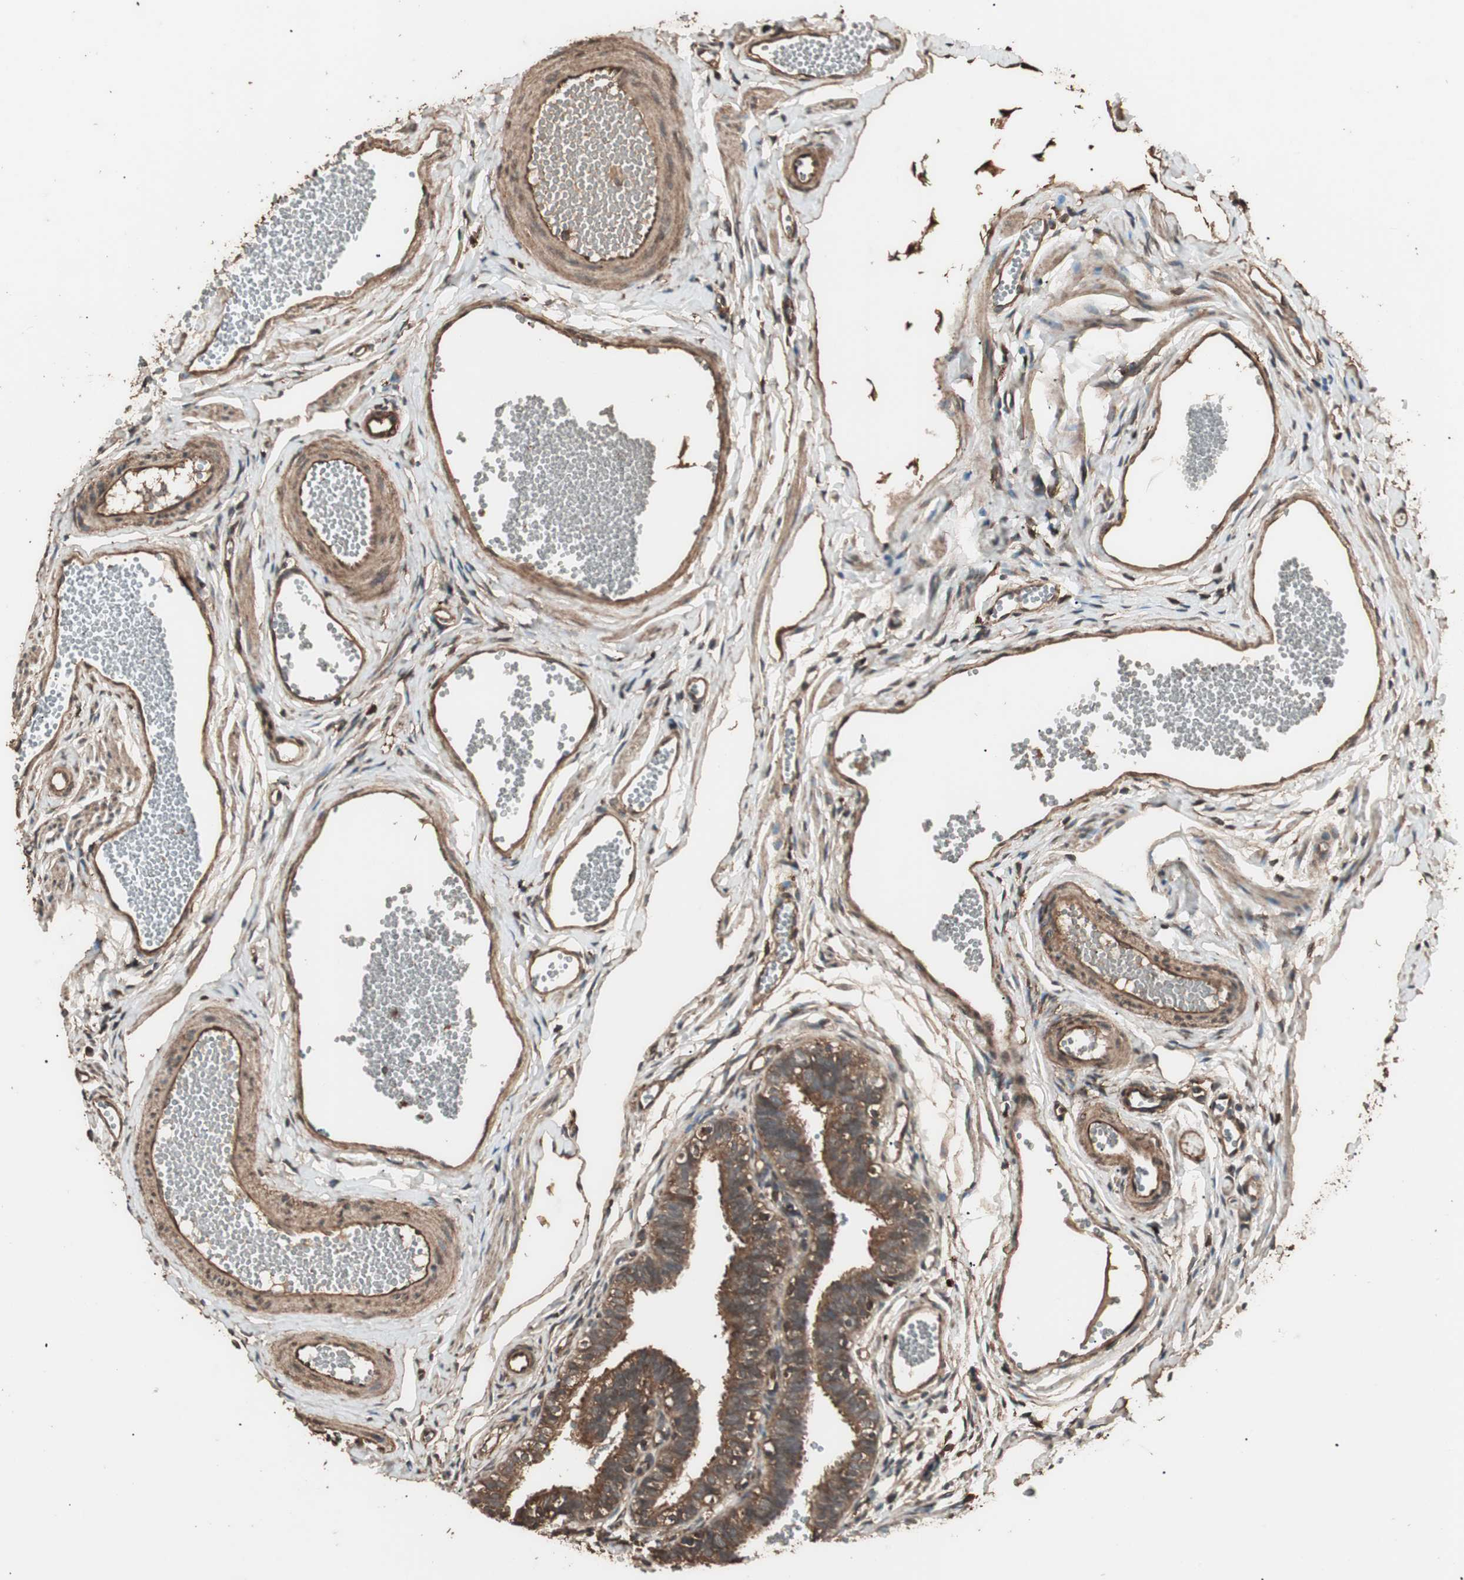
{"staining": {"intensity": "strong", "quantity": ">75%", "location": "cytoplasmic/membranous"}, "tissue": "fallopian tube", "cell_type": "Glandular cells", "image_type": "normal", "snomed": [{"axis": "morphology", "description": "Normal tissue, NOS"}, {"axis": "topography", "description": "Fallopian tube"}, {"axis": "topography", "description": "Placenta"}], "caption": "Immunohistochemistry (IHC) of normal human fallopian tube reveals high levels of strong cytoplasmic/membranous staining in about >75% of glandular cells. The protein of interest is shown in brown color, while the nuclei are stained blue.", "gene": "CCN4", "patient": {"sex": "female", "age": 34}}